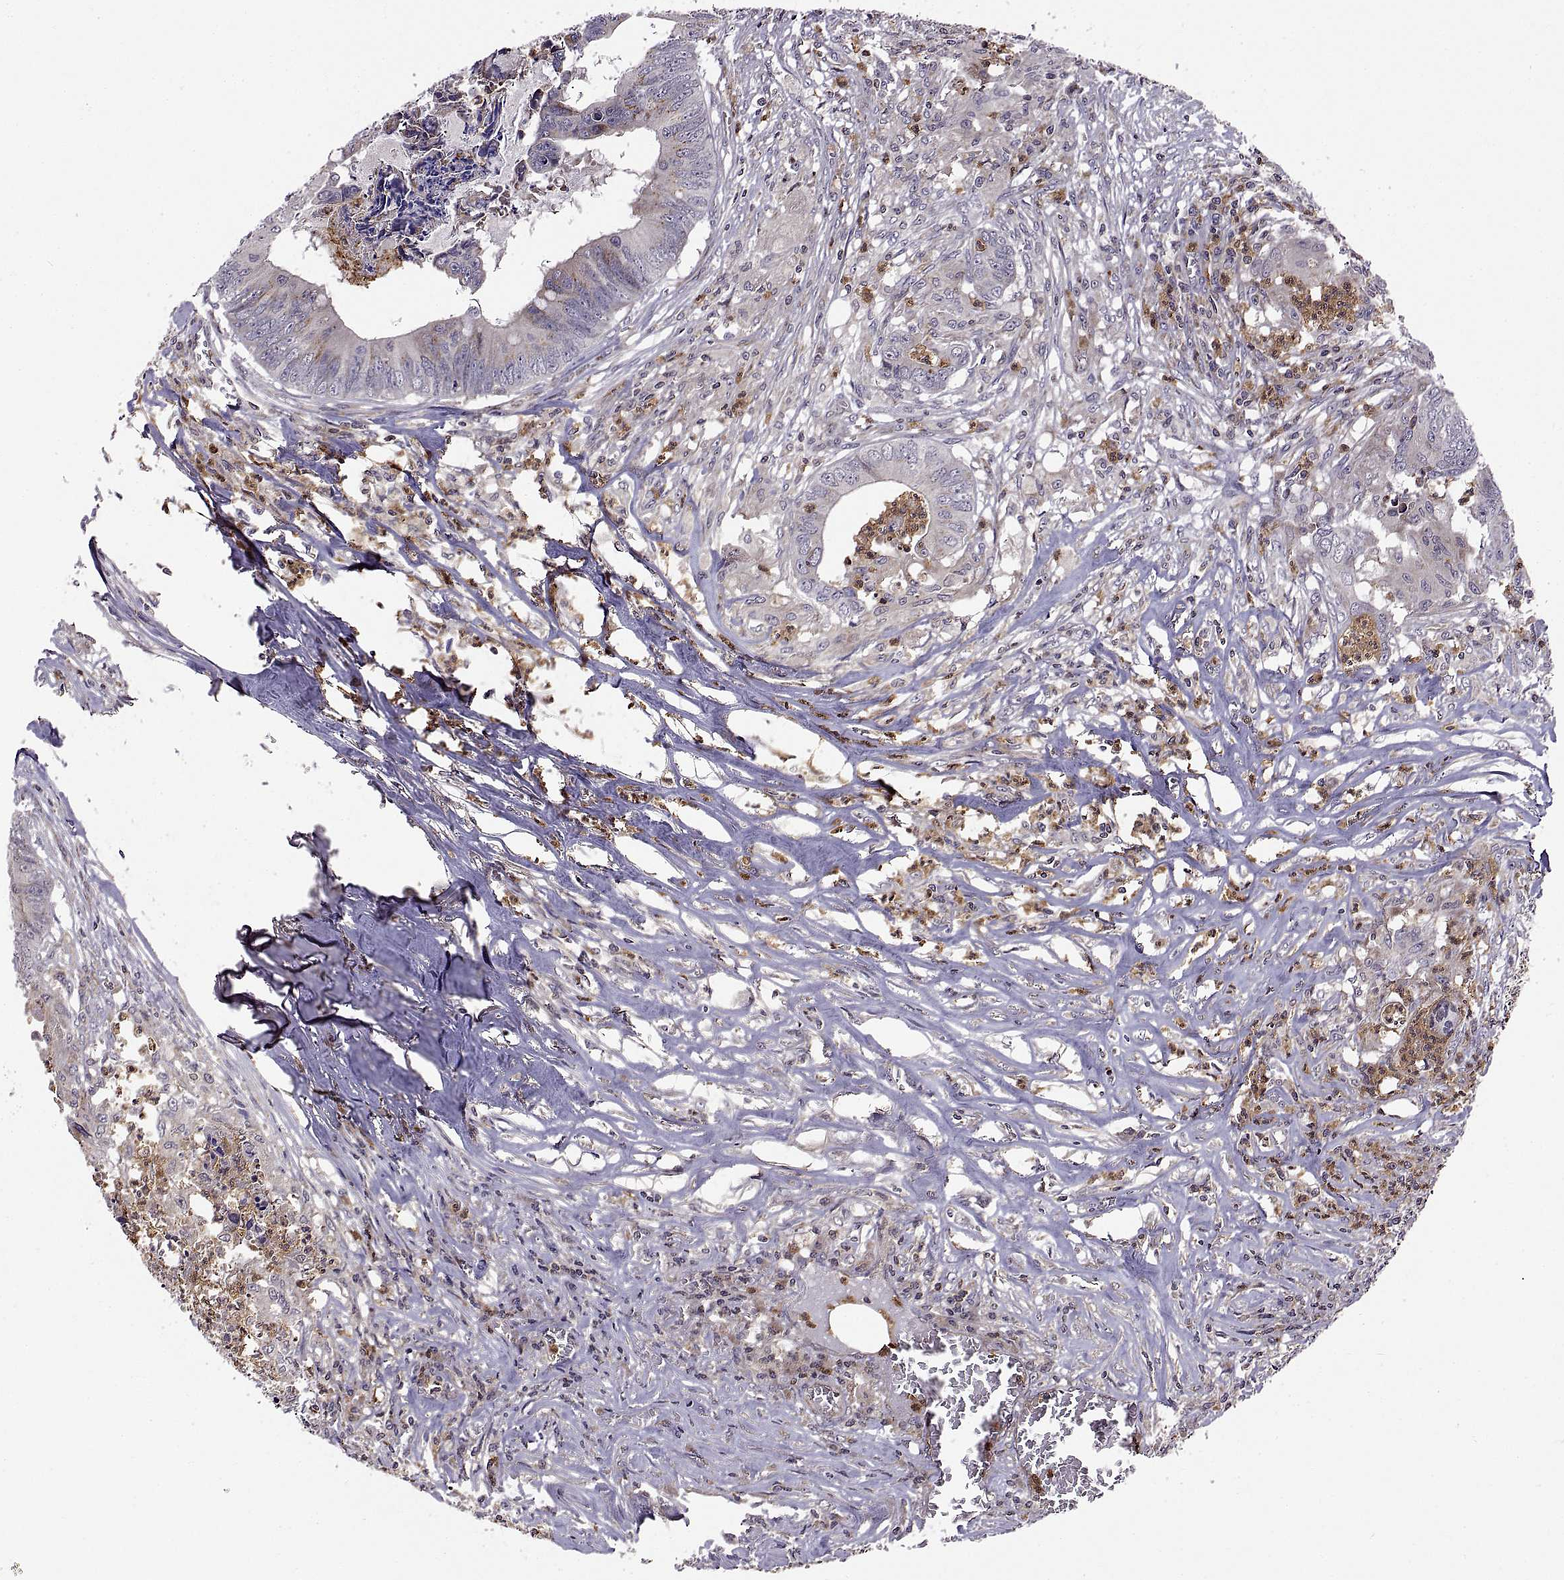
{"staining": {"intensity": "moderate", "quantity": "<25%", "location": "cytoplasmic/membranous"}, "tissue": "colorectal cancer", "cell_type": "Tumor cells", "image_type": "cancer", "snomed": [{"axis": "morphology", "description": "Adenocarcinoma, NOS"}, {"axis": "topography", "description": "Colon"}], "caption": "Colorectal adenocarcinoma was stained to show a protein in brown. There is low levels of moderate cytoplasmic/membranous staining in about <25% of tumor cells. Nuclei are stained in blue.", "gene": "ACAP1", "patient": {"sex": "male", "age": 84}}